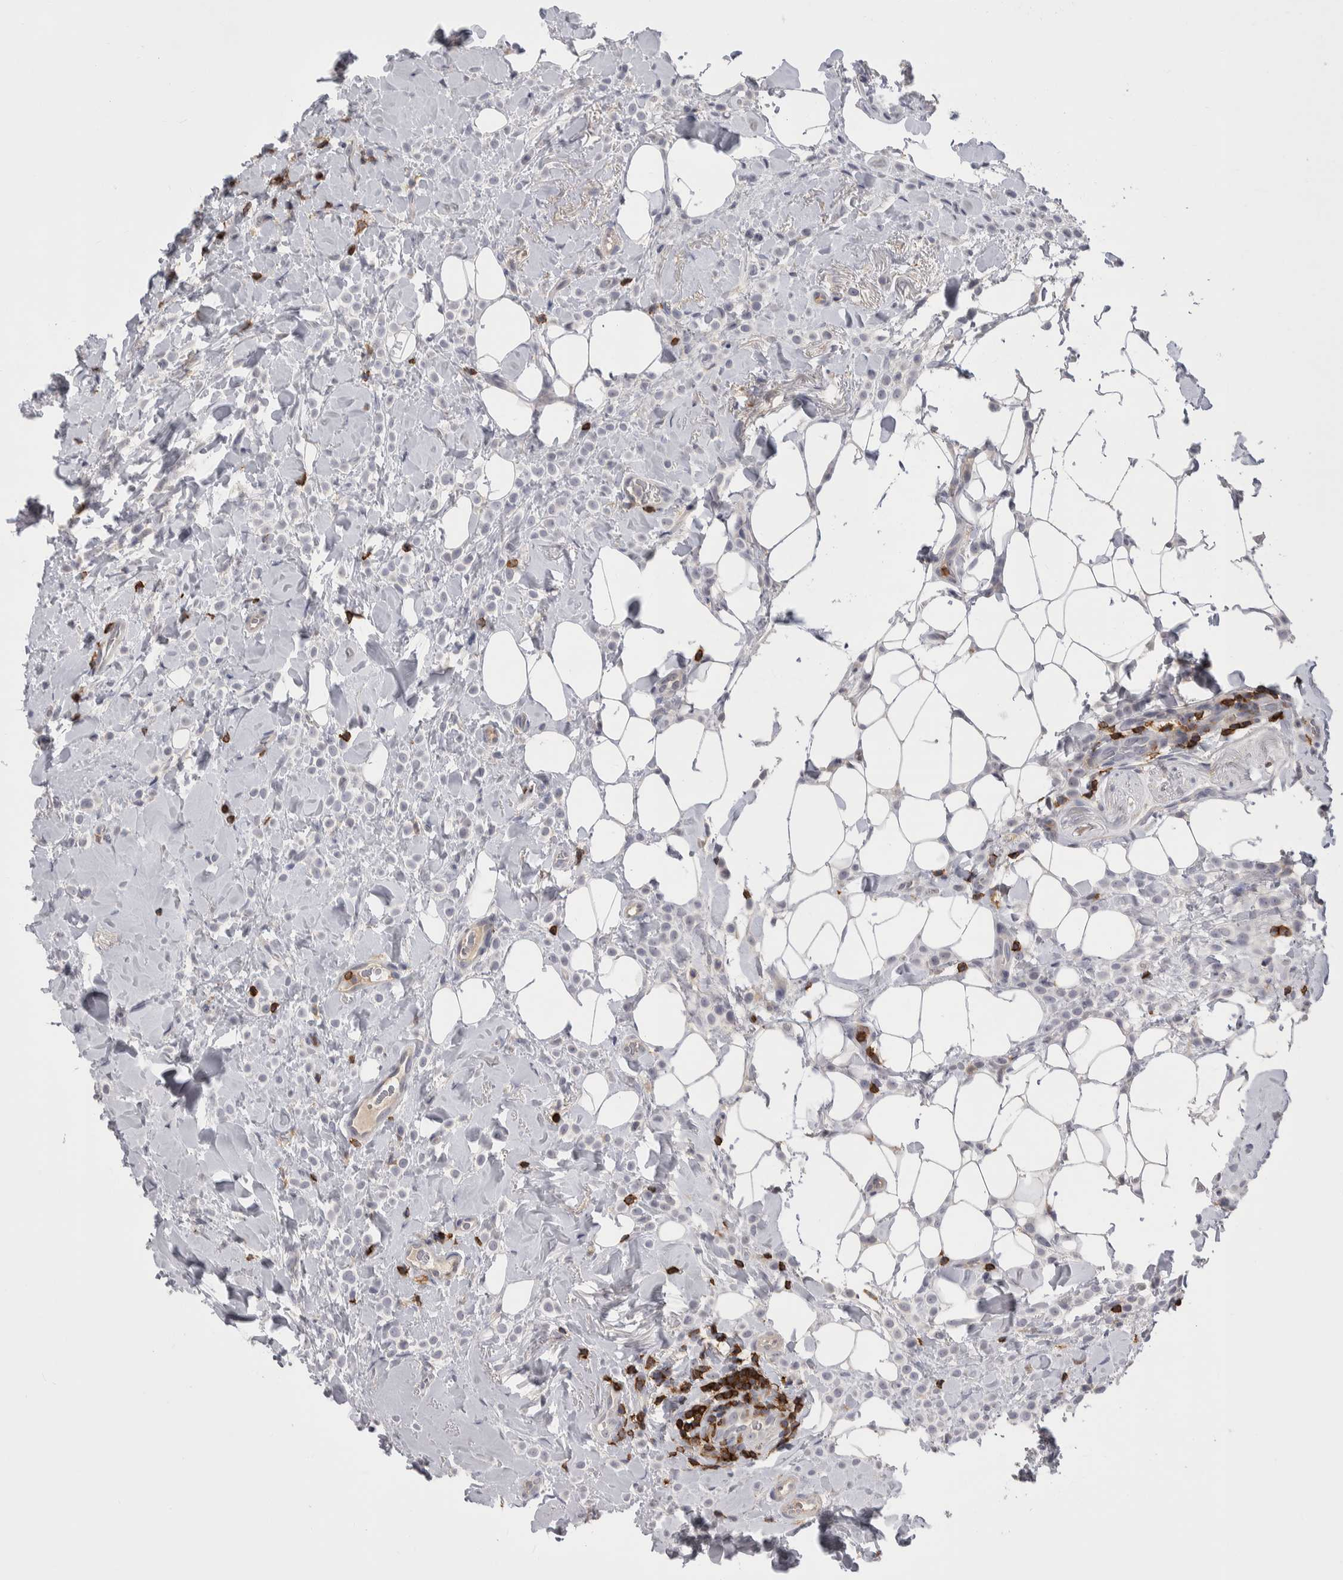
{"staining": {"intensity": "negative", "quantity": "none", "location": "none"}, "tissue": "breast cancer", "cell_type": "Tumor cells", "image_type": "cancer", "snomed": [{"axis": "morphology", "description": "Normal tissue, NOS"}, {"axis": "morphology", "description": "Lobular carcinoma"}, {"axis": "topography", "description": "Breast"}], "caption": "Image shows no significant protein staining in tumor cells of lobular carcinoma (breast).", "gene": "CEP295NL", "patient": {"sex": "female", "age": 50}}